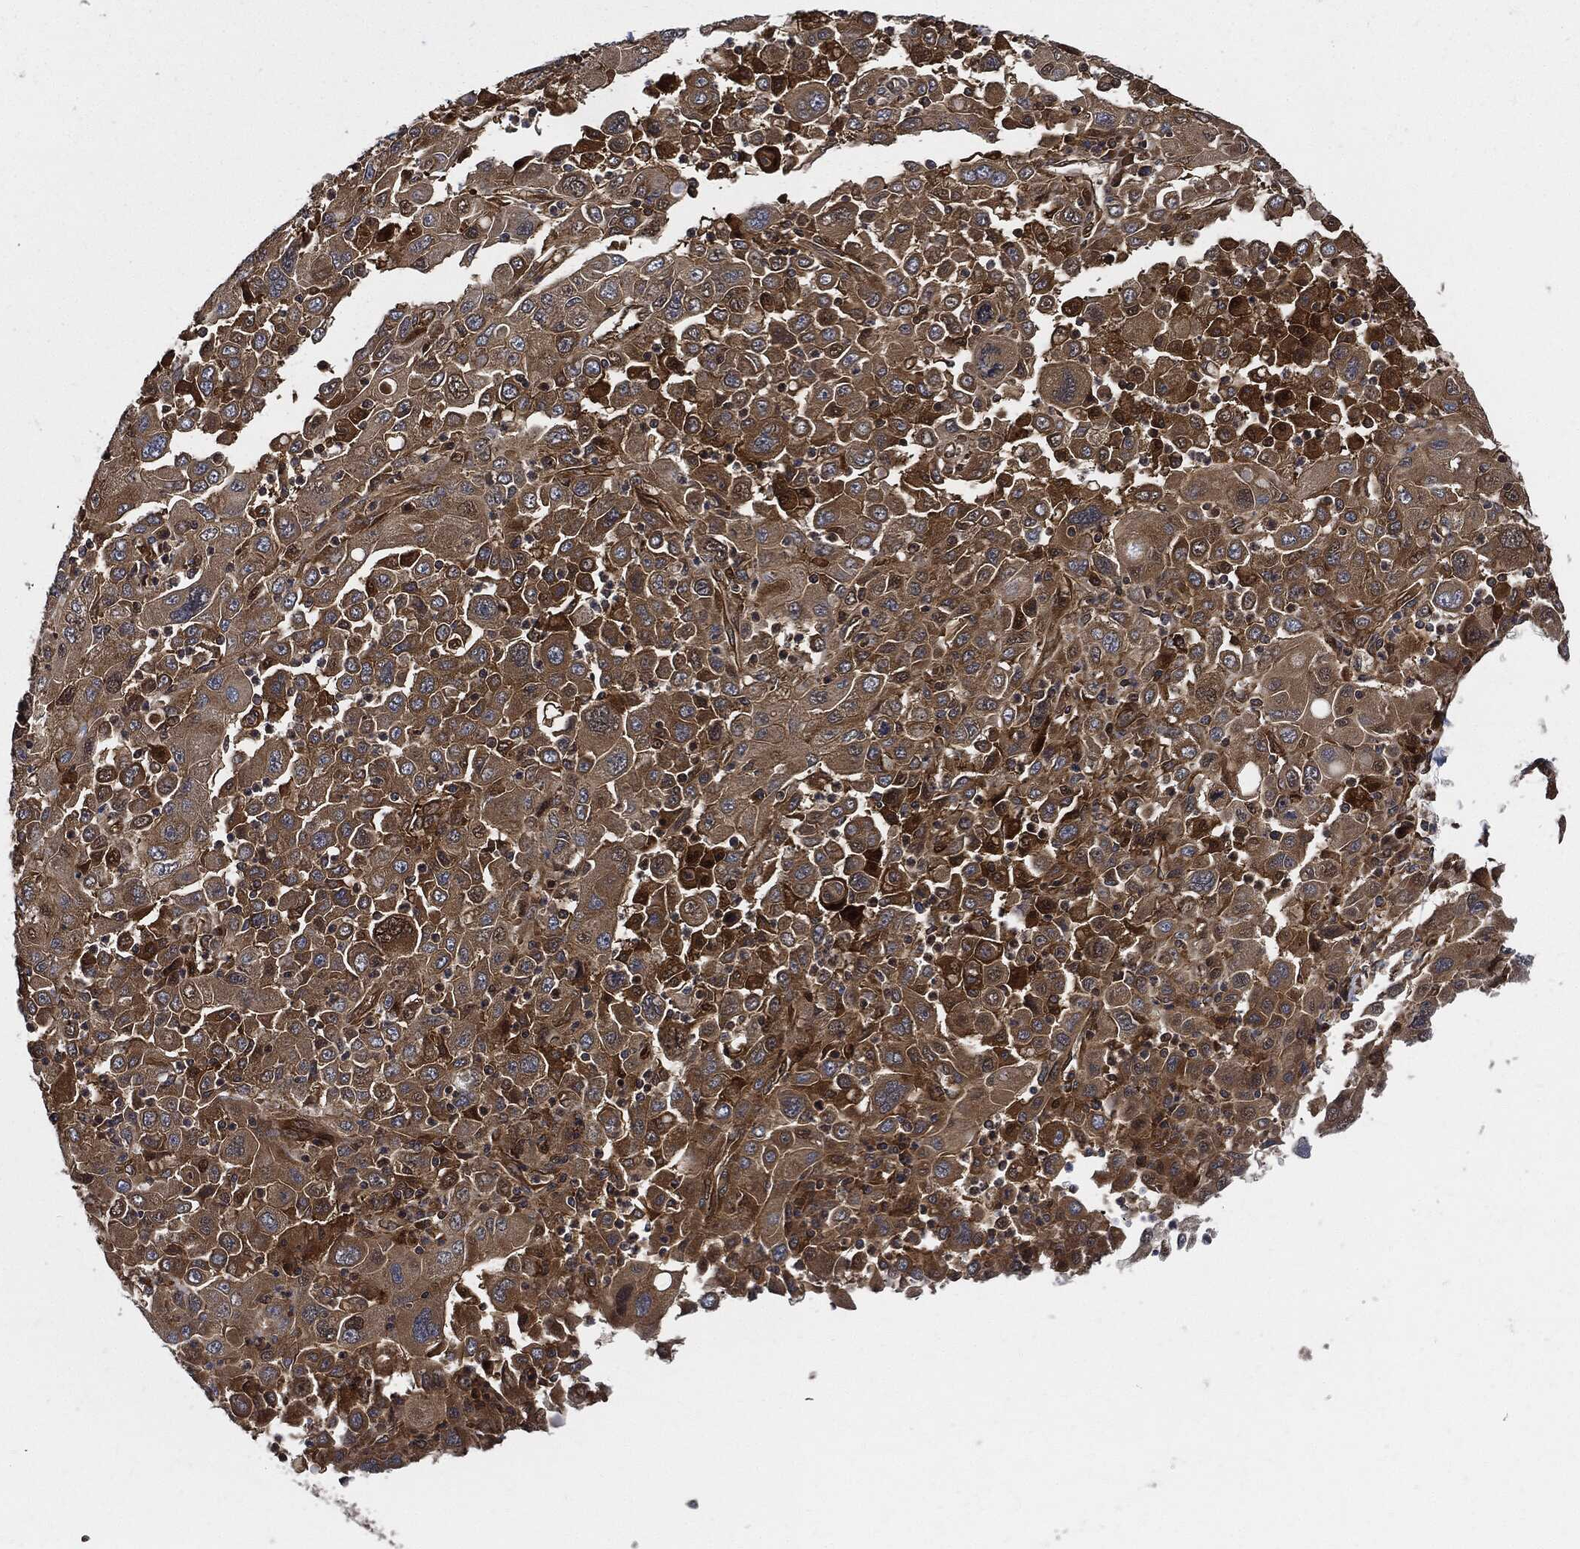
{"staining": {"intensity": "moderate", "quantity": "25%-75%", "location": "cytoplasmic/membranous"}, "tissue": "stomach cancer", "cell_type": "Tumor cells", "image_type": "cancer", "snomed": [{"axis": "morphology", "description": "Adenocarcinoma, NOS"}, {"axis": "topography", "description": "Stomach"}], "caption": "Tumor cells show medium levels of moderate cytoplasmic/membranous expression in about 25%-75% of cells in stomach adenocarcinoma.", "gene": "XPNPEP1", "patient": {"sex": "male", "age": 56}}